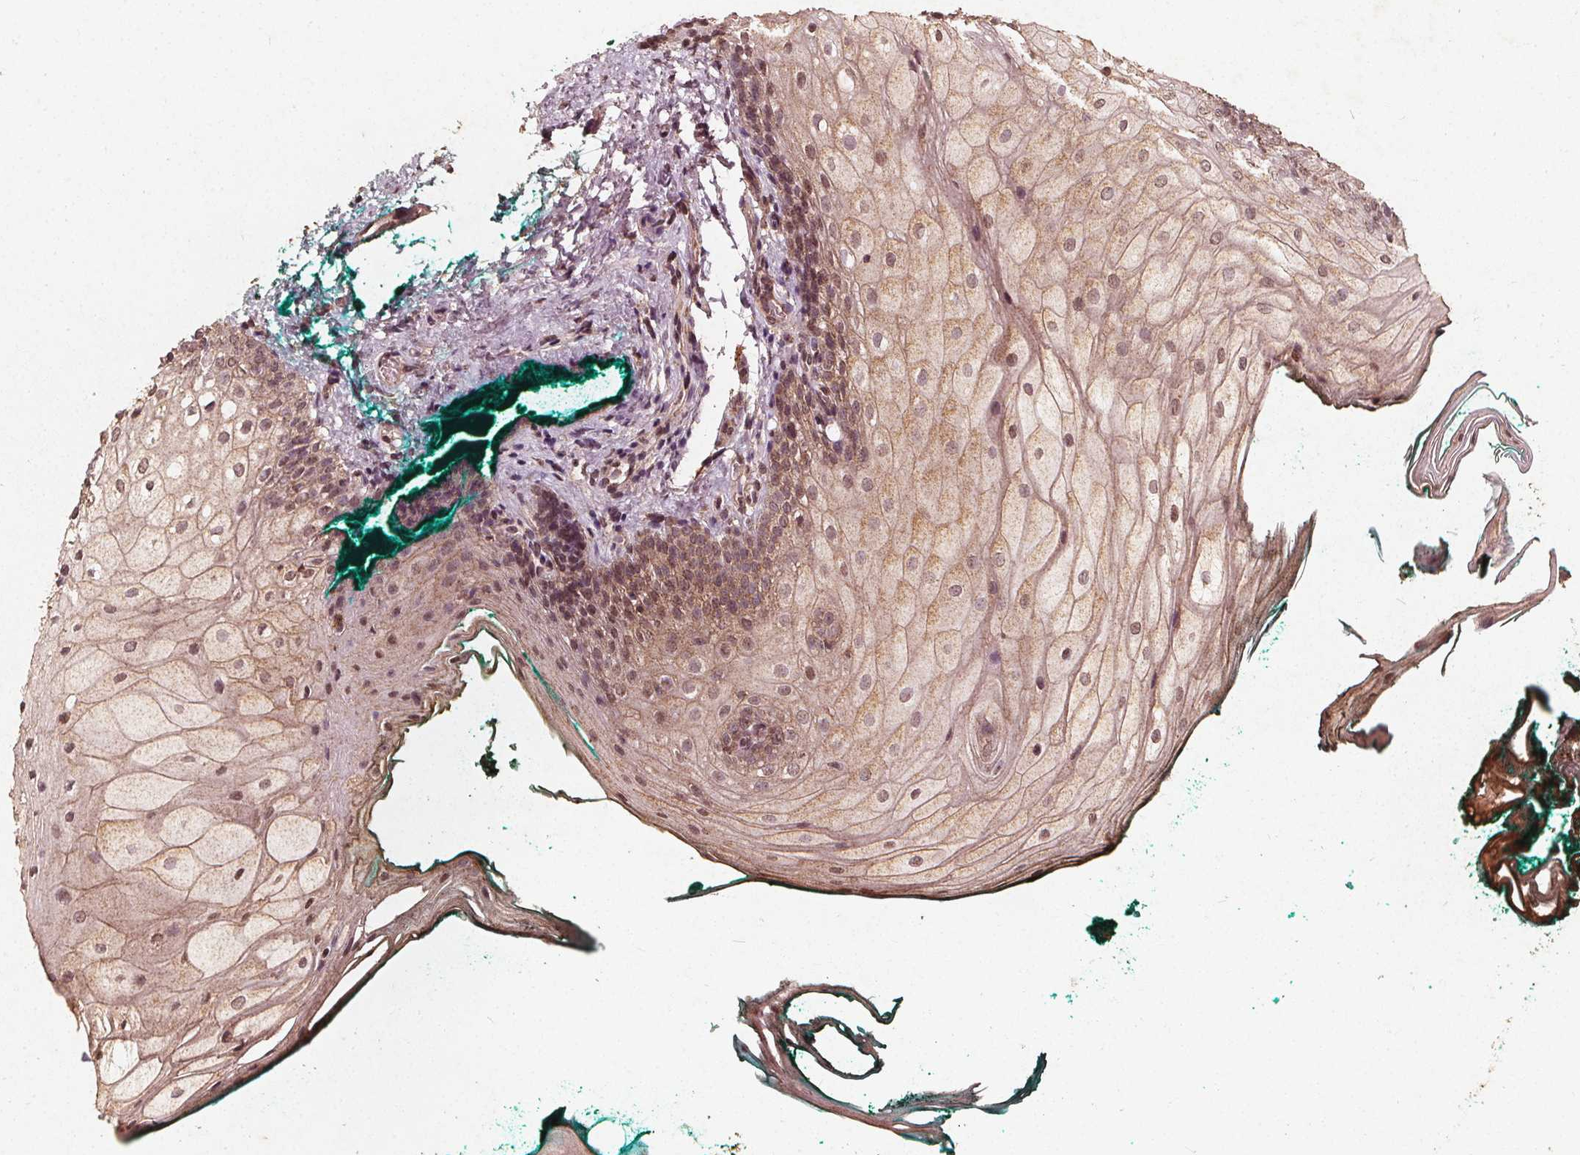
{"staining": {"intensity": "weak", "quantity": "25%-75%", "location": "cytoplasmic/membranous,nuclear"}, "tissue": "oral mucosa", "cell_type": "Squamous epithelial cells", "image_type": "normal", "snomed": [{"axis": "morphology", "description": "Normal tissue, NOS"}, {"axis": "topography", "description": "Oral tissue"}], "caption": "Immunohistochemistry (IHC) of unremarkable human oral mucosa demonstrates low levels of weak cytoplasmic/membranous,nuclear positivity in about 25%-75% of squamous epithelial cells.", "gene": "ABCA1", "patient": {"sex": "female", "age": 68}}